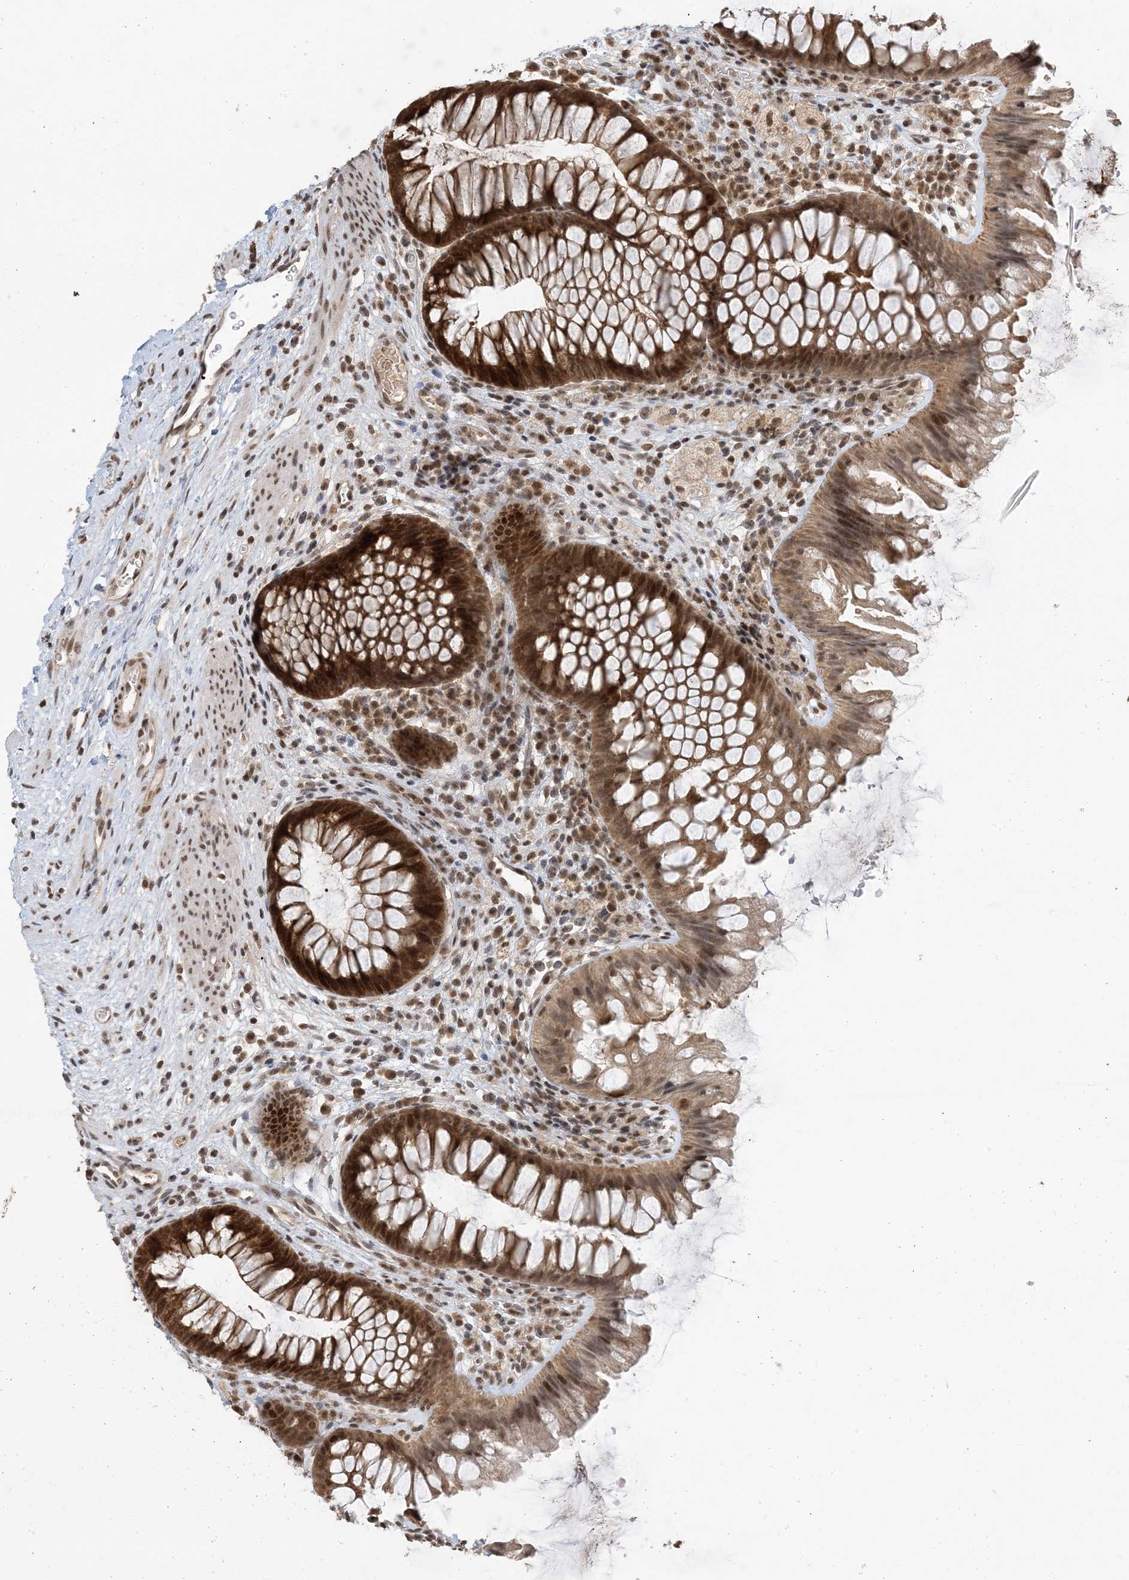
{"staining": {"intensity": "moderate", "quantity": ">75%", "location": "cytoplasmic/membranous,nuclear"}, "tissue": "colon", "cell_type": "Endothelial cells", "image_type": "normal", "snomed": [{"axis": "morphology", "description": "Normal tissue, NOS"}, {"axis": "topography", "description": "Colon"}], "caption": "The micrograph displays a brown stain indicating the presence of a protein in the cytoplasmic/membranous,nuclear of endothelial cells in colon. (brown staining indicates protein expression, while blue staining denotes nuclei).", "gene": "ACYP2", "patient": {"sex": "female", "age": 62}}